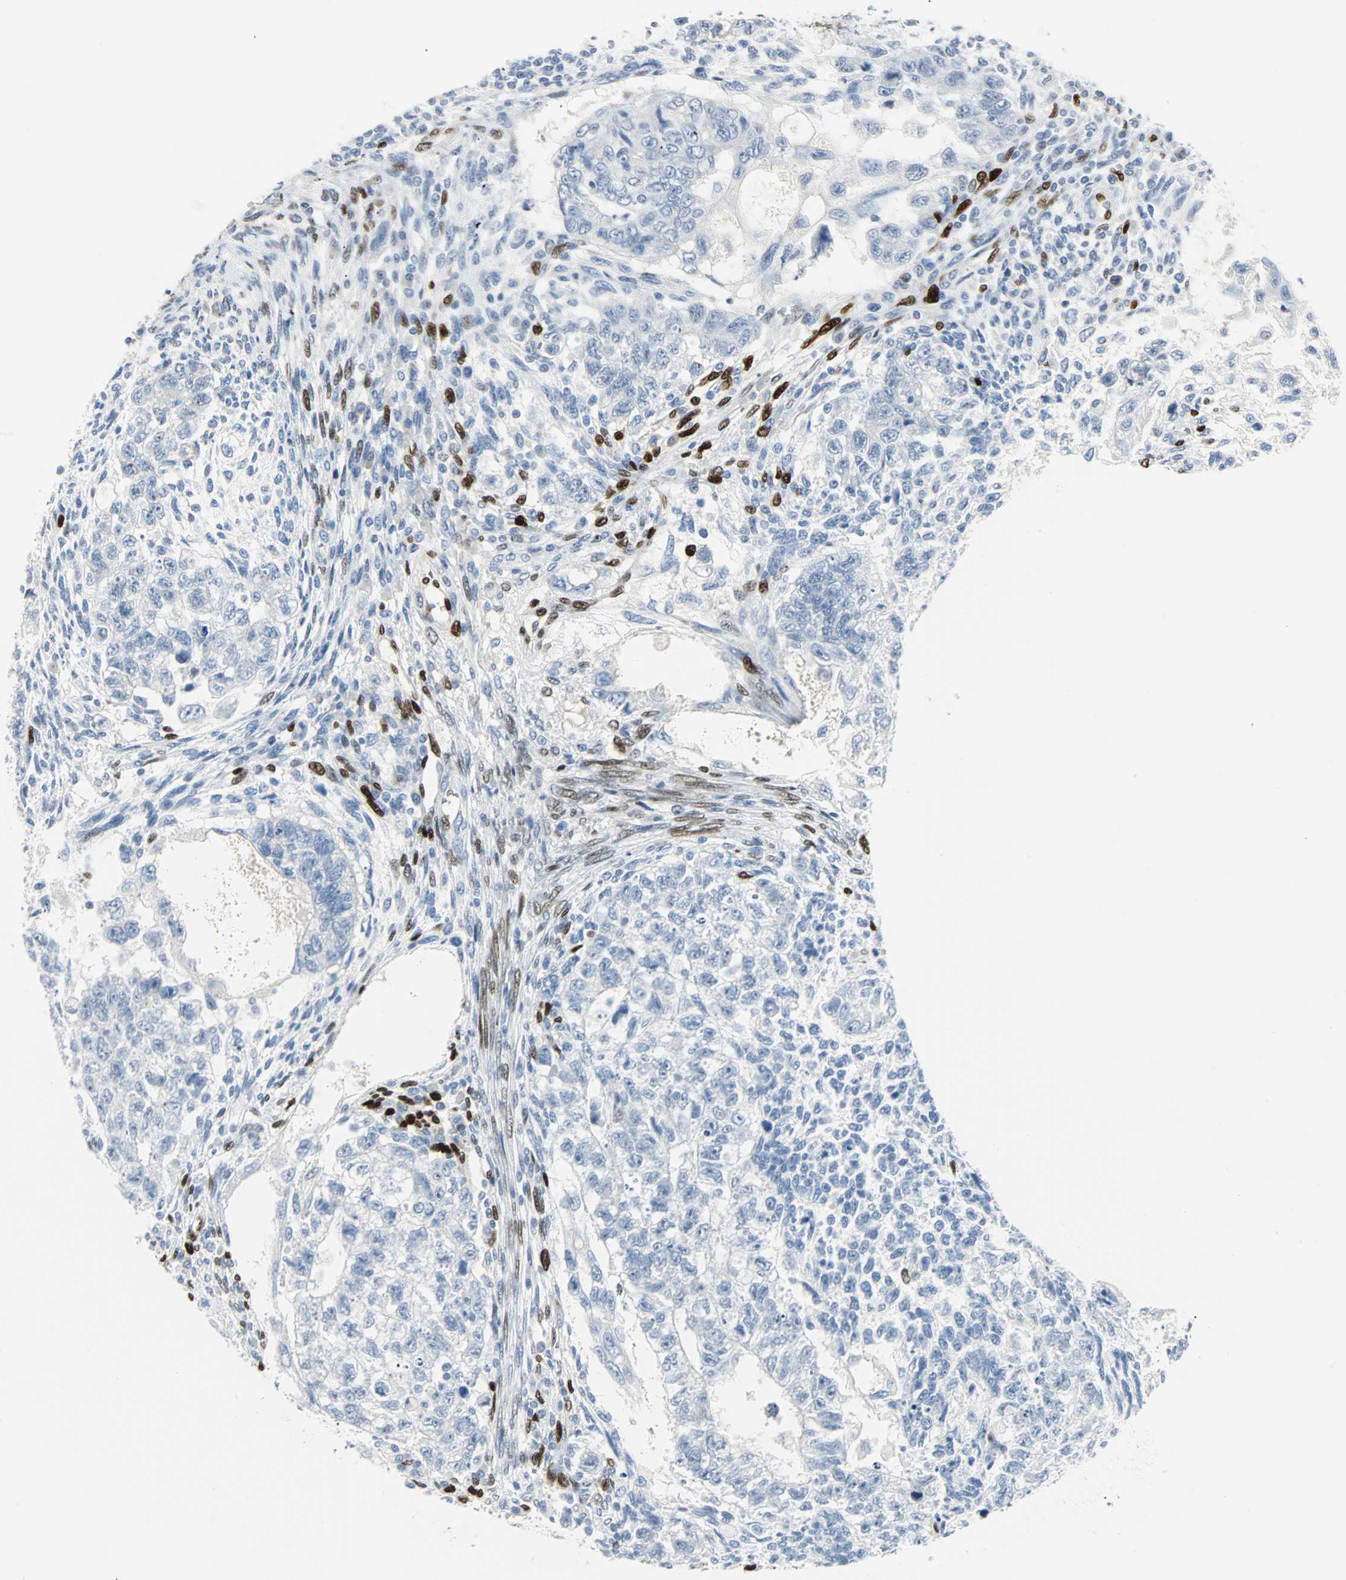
{"staining": {"intensity": "negative", "quantity": "none", "location": "none"}, "tissue": "testis cancer", "cell_type": "Tumor cells", "image_type": "cancer", "snomed": [{"axis": "morphology", "description": "Normal tissue, NOS"}, {"axis": "morphology", "description": "Carcinoma, Embryonal, NOS"}, {"axis": "topography", "description": "Testis"}], "caption": "The photomicrograph shows no significant staining in tumor cells of testis cancer (embryonal carcinoma).", "gene": "IL33", "patient": {"sex": "male", "age": 36}}